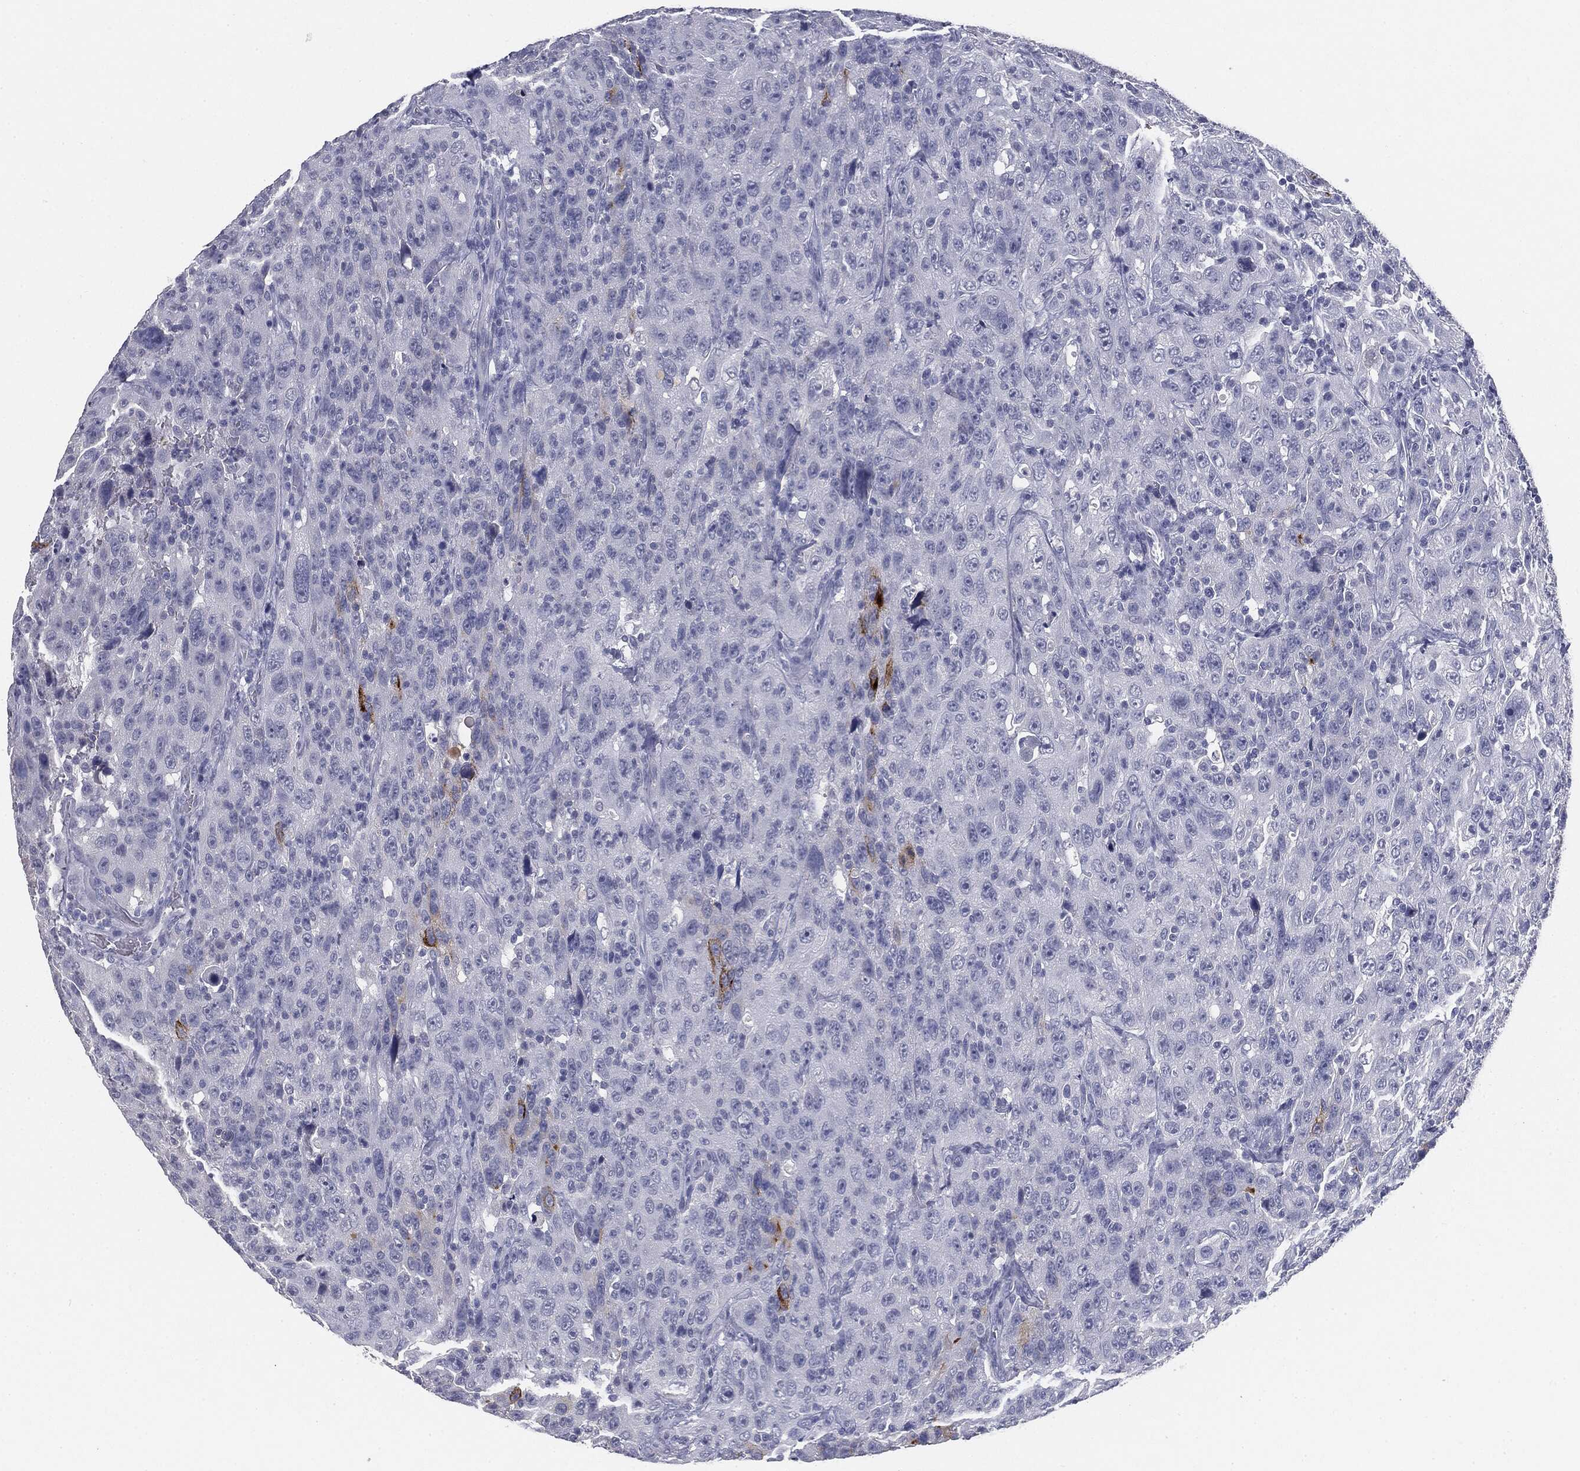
{"staining": {"intensity": "negative", "quantity": "none", "location": "none"}, "tissue": "urothelial cancer", "cell_type": "Tumor cells", "image_type": "cancer", "snomed": [{"axis": "morphology", "description": "Urothelial carcinoma, NOS"}, {"axis": "morphology", "description": "Urothelial carcinoma, High grade"}, {"axis": "topography", "description": "Urinary bladder"}], "caption": "Immunohistochemistry histopathology image of neoplastic tissue: human urothelial cancer stained with DAB (3,3'-diaminobenzidine) exhibits no significant protein expression in tumor cells. The staining is performed using DAB (3,3'-diaminobenzidine) brown chromogen with nuclei counter-stained in using hematoxylin.", "gene": "MUC1", "patient": {"sex": "female", "age": 73}}